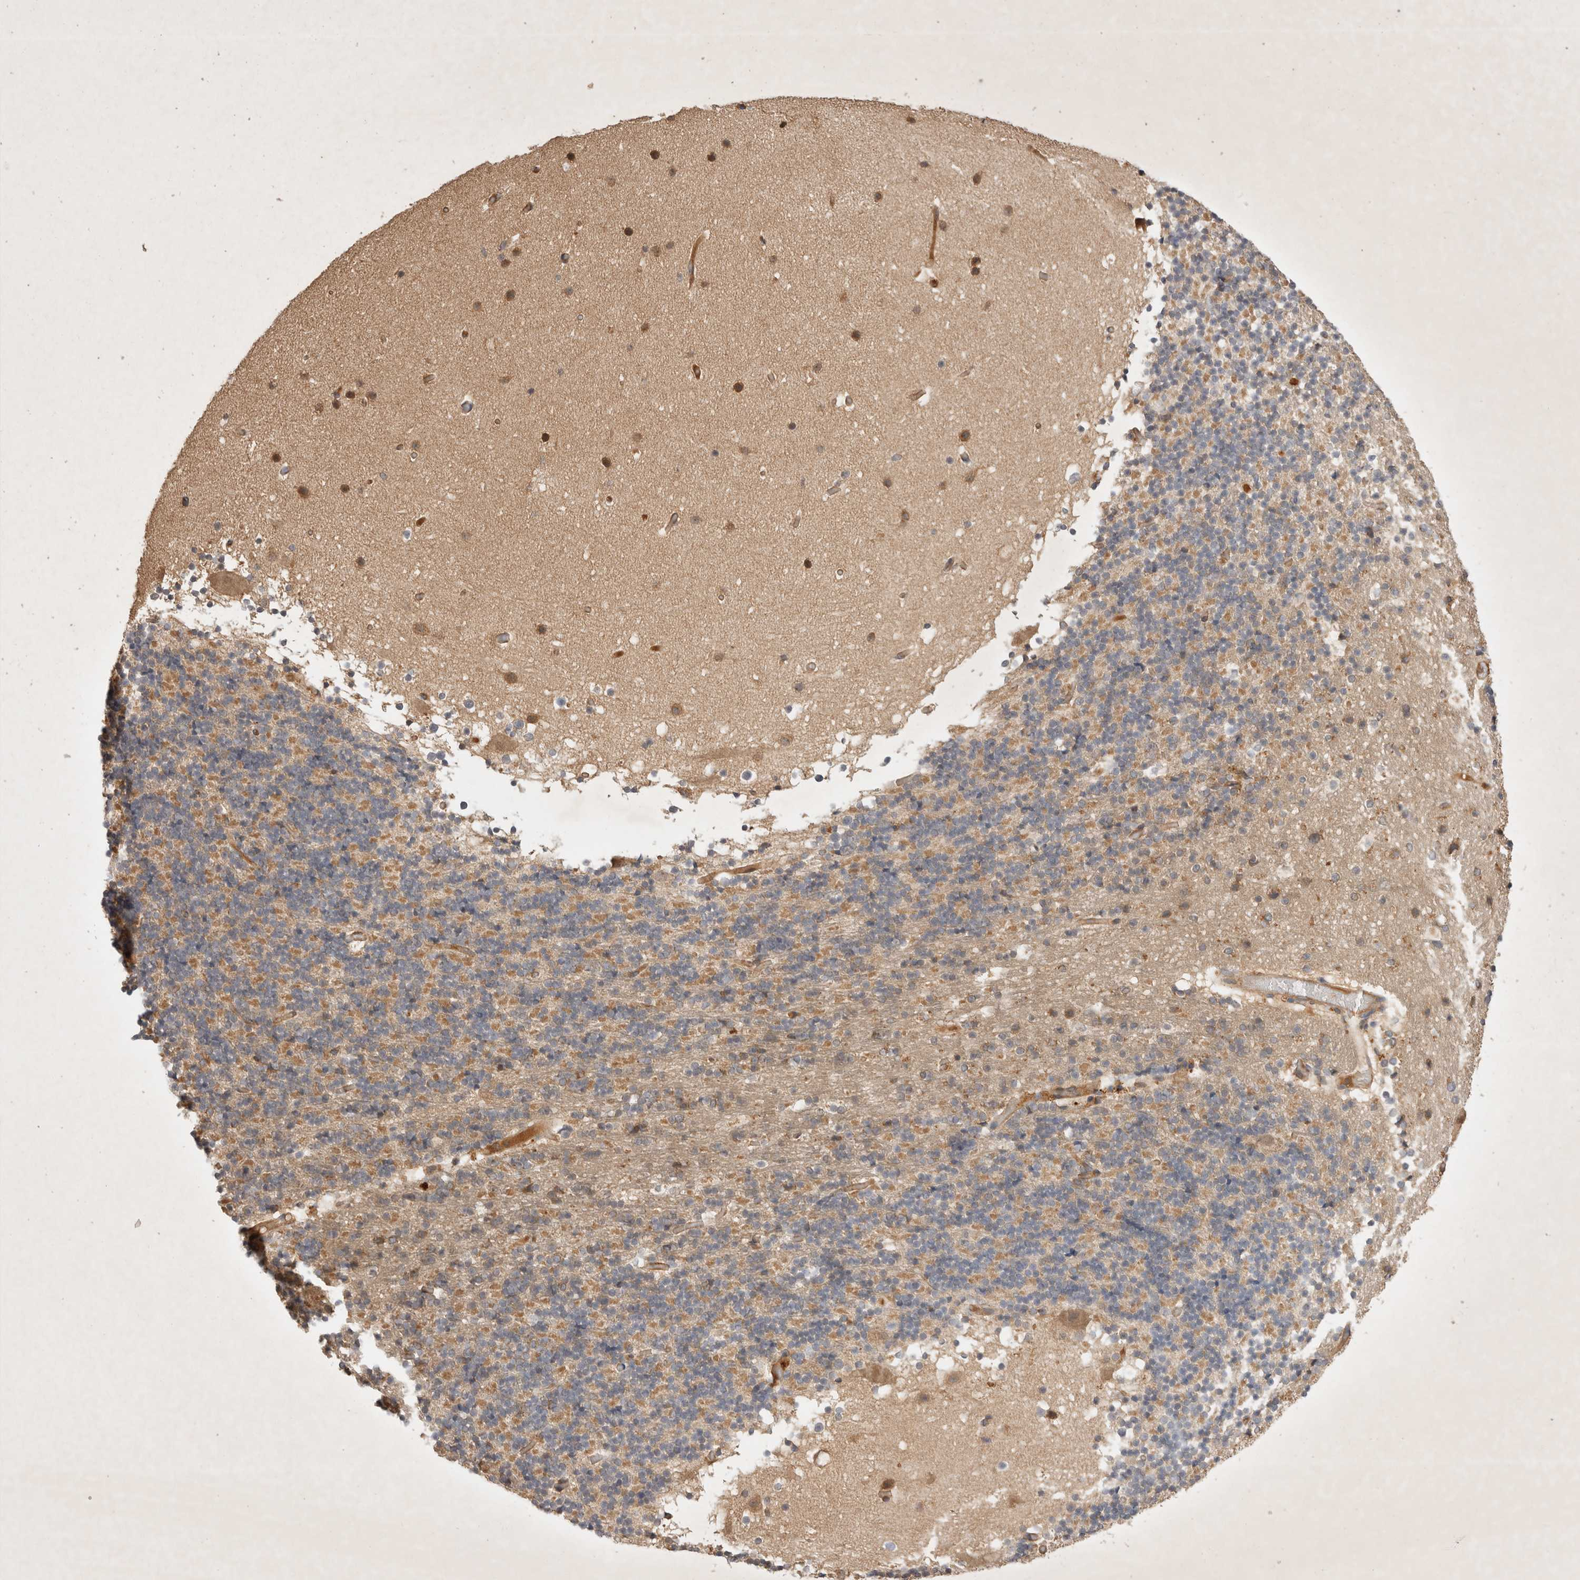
{"staining": {"intensity": "moderate", "quantity": "25%-75%", "location": "cytoplasmic/membranous"}, "tissue": "cerebellum", "cell_type": "Cells in granular layer", "image_type": "normal", "snomed": [{"axis": "morphology", "description": "Normal tissue, NOS"}, {"axis": "topography", "description": "Cerebellum"}], "caption": "A brown stain shows moderate cytoplasmic/membranous positivity of a protein in cells in granular layer of unremarkable human cerebellum.", "gene": "YES1", "patient": {"sex": "male", "age": 57}}